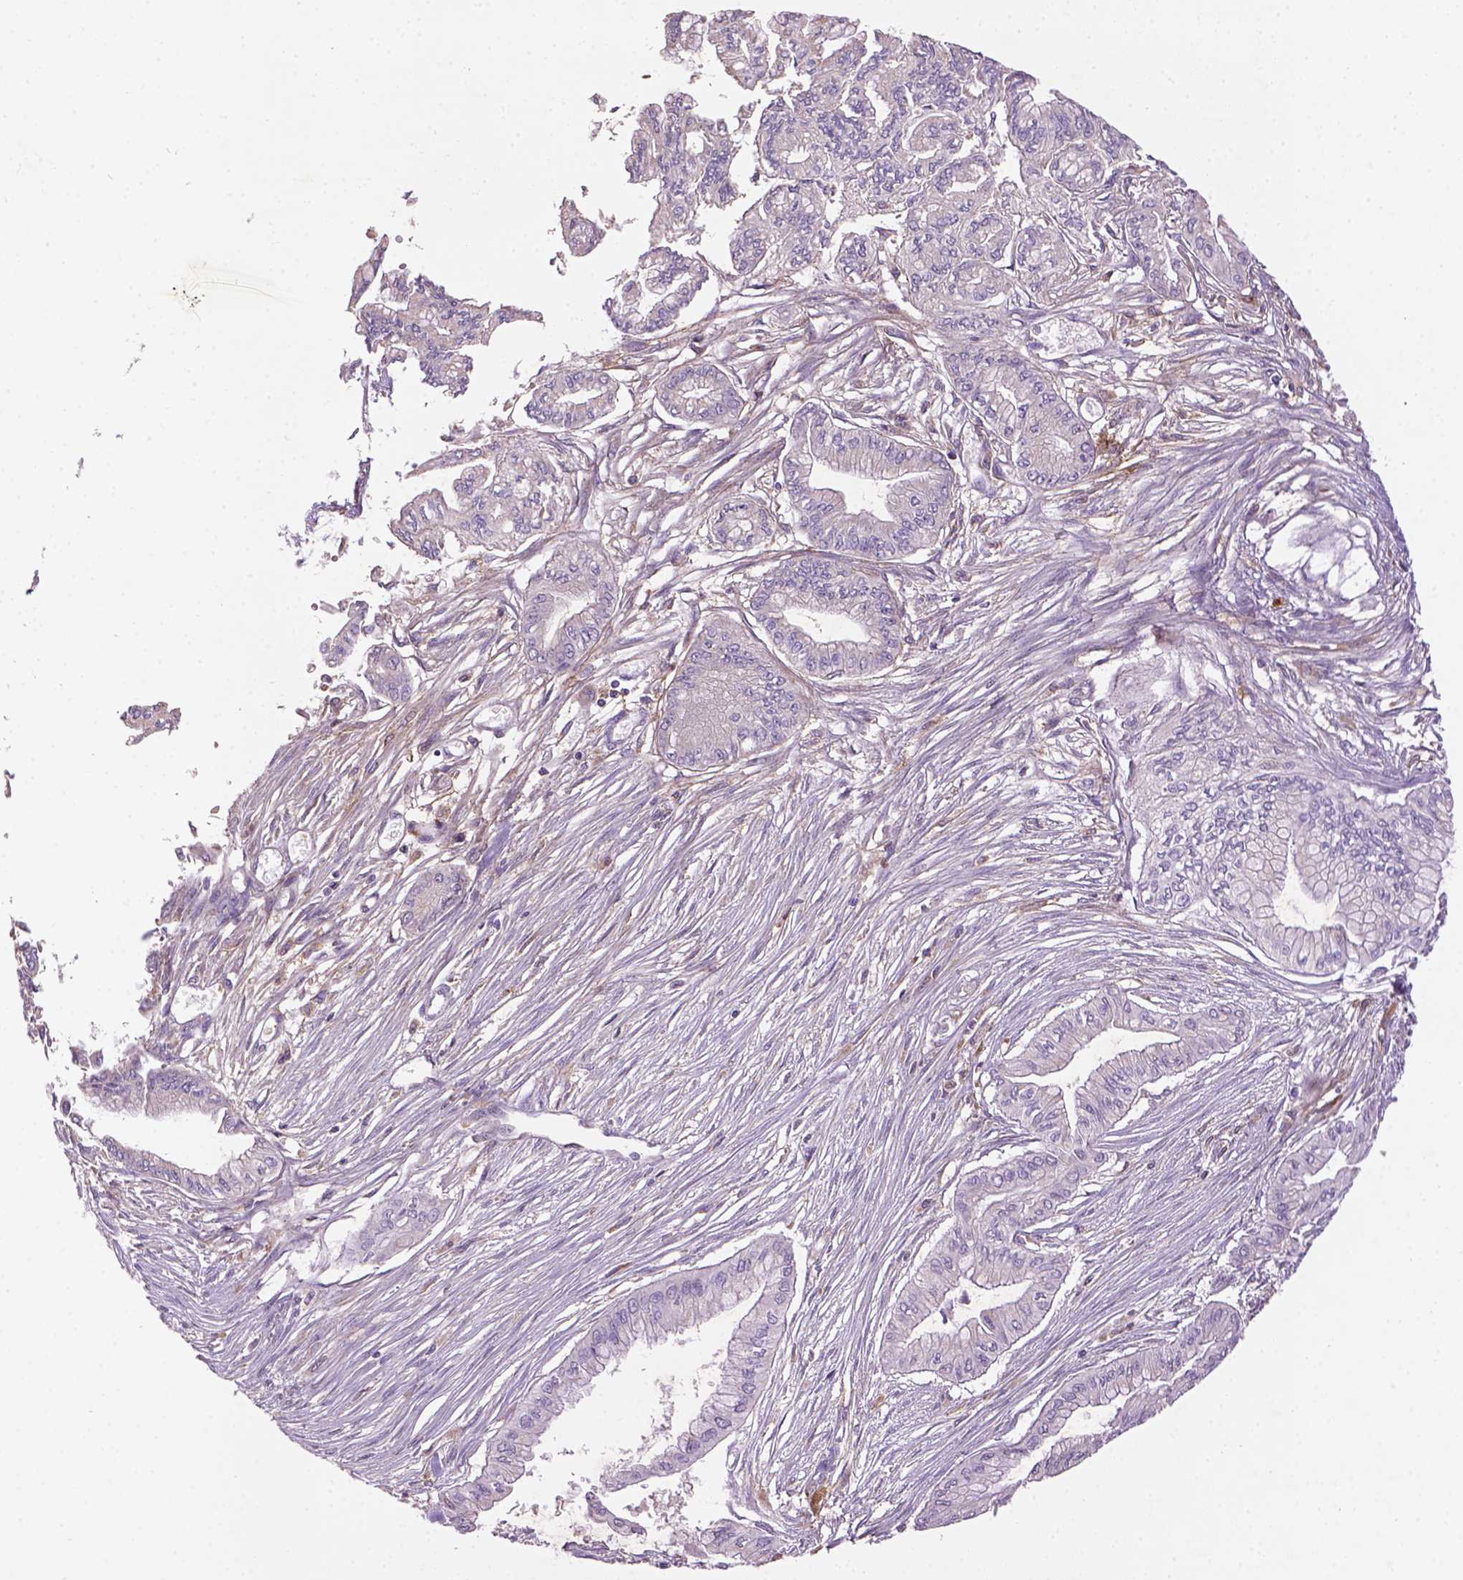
{"staining": {"intensity": "negative", "quantity": "none", "location": "none"}, "tissue": "pancreatic cancer", "cell_type": "Tumor cells", "image_type": "cancer", "snomed": [{"axis": "morphology", "description": "Adenocarcinoma, NOS"}, {"axis": "topography", "description": "Pancreas"}], "caption": "Pancreatic cancer was stained to show a protein in brown. There is no significant staining in tumor cells.", "gene": "LRRC3C", "patient": {"sex": "female", "age": 68}}